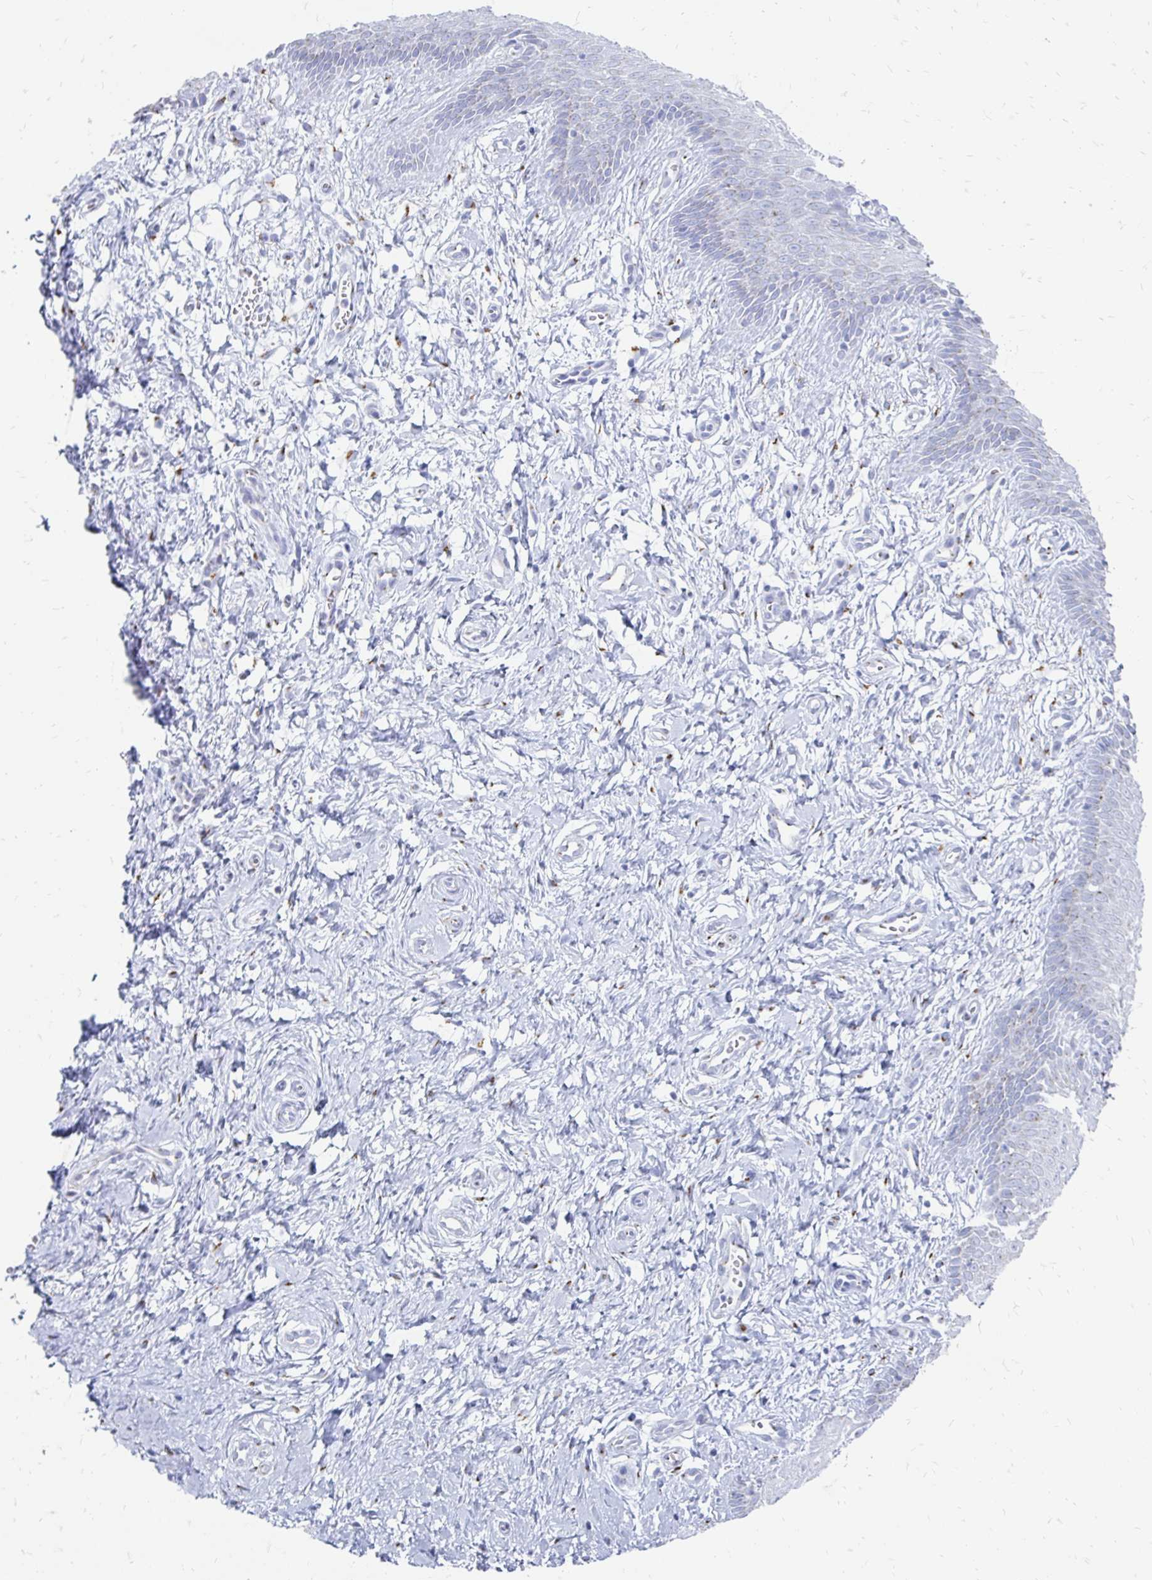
{"staining": {"intensity": "negative", "quantity": "none", "location": "none"}, "tissue": "vagina", "cell_type": "Squamous epithelial cells", "image_type": "normal", "snomed": [{"axis": "morphology", "description": "Normal tissue, NOS"}, {"axis": "topography", "description": "Vagina"}], "caption": "The photomicrograph reveals no significant positivity in squamous epithelial cells of vagina. The staining is performed using DAB (3,3'-diaminobenzidine) brown chromogen with nuclei counter-stained in using hematoxylin.", "gene": "PAGE4", "patient": {"sex": "female", "age": 38}}